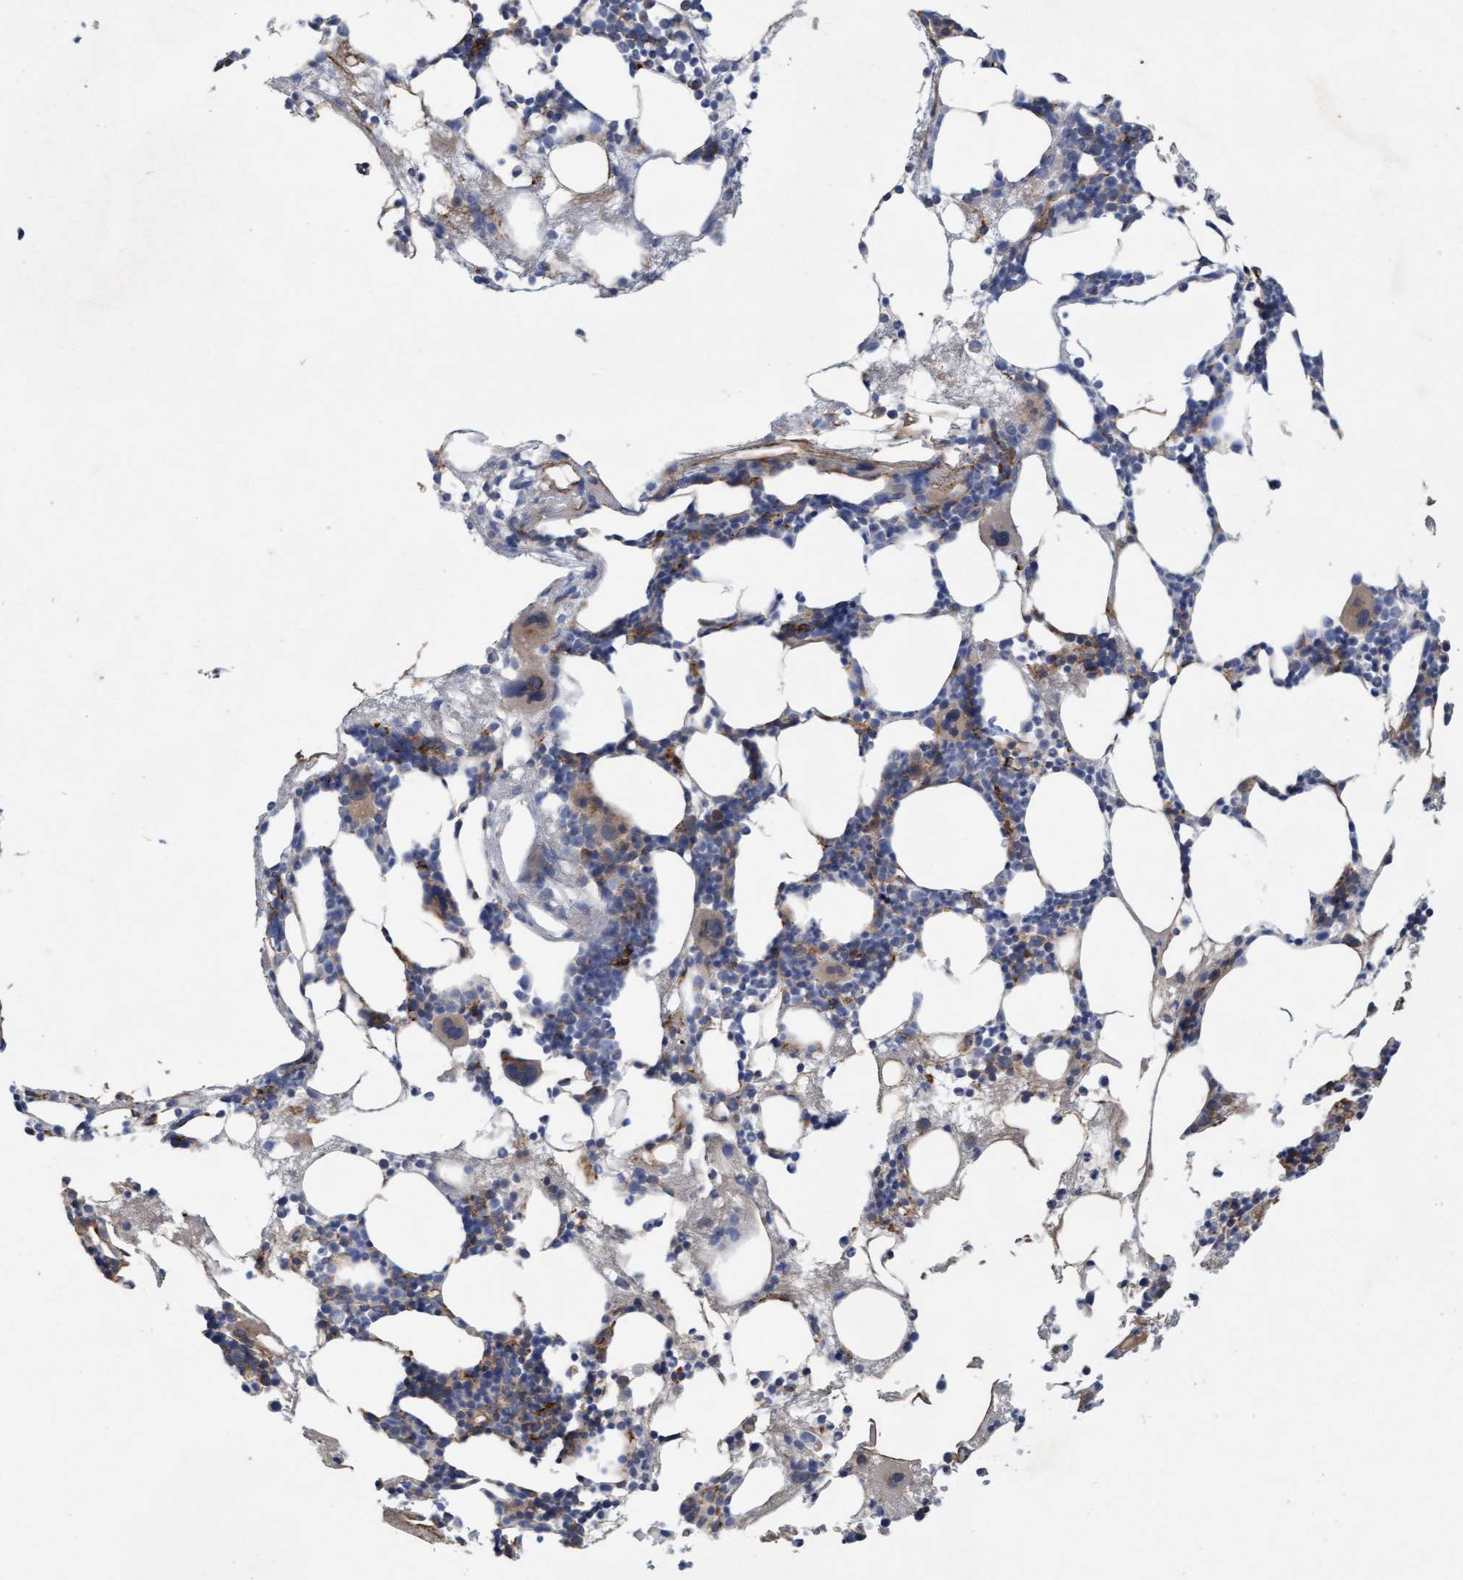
{"staining": {"intensity": "moderate", "quantity": "25%-75%", "location": "cytoplasmic/membranous"}, "tissue": "bone marrow", "cell_type": "Hematopoietic cells", "image_type": "normal", "snomed": [{"axis": "morphology", "description": "Normal tissue, NOS"}, {"axis": "morphology", "description": "Inflammation, NOS"}, {"axis": "topography", "description": "Bone marrow"}], "caption": "Hematopoietic cells reveal medium levels of moderate cytoplasmic/membranous staining in approximately 25%-75% of cells in normal human bone marrow.", "gene": "DDHD2", "patient": {"sex": "female", "age": 67}}